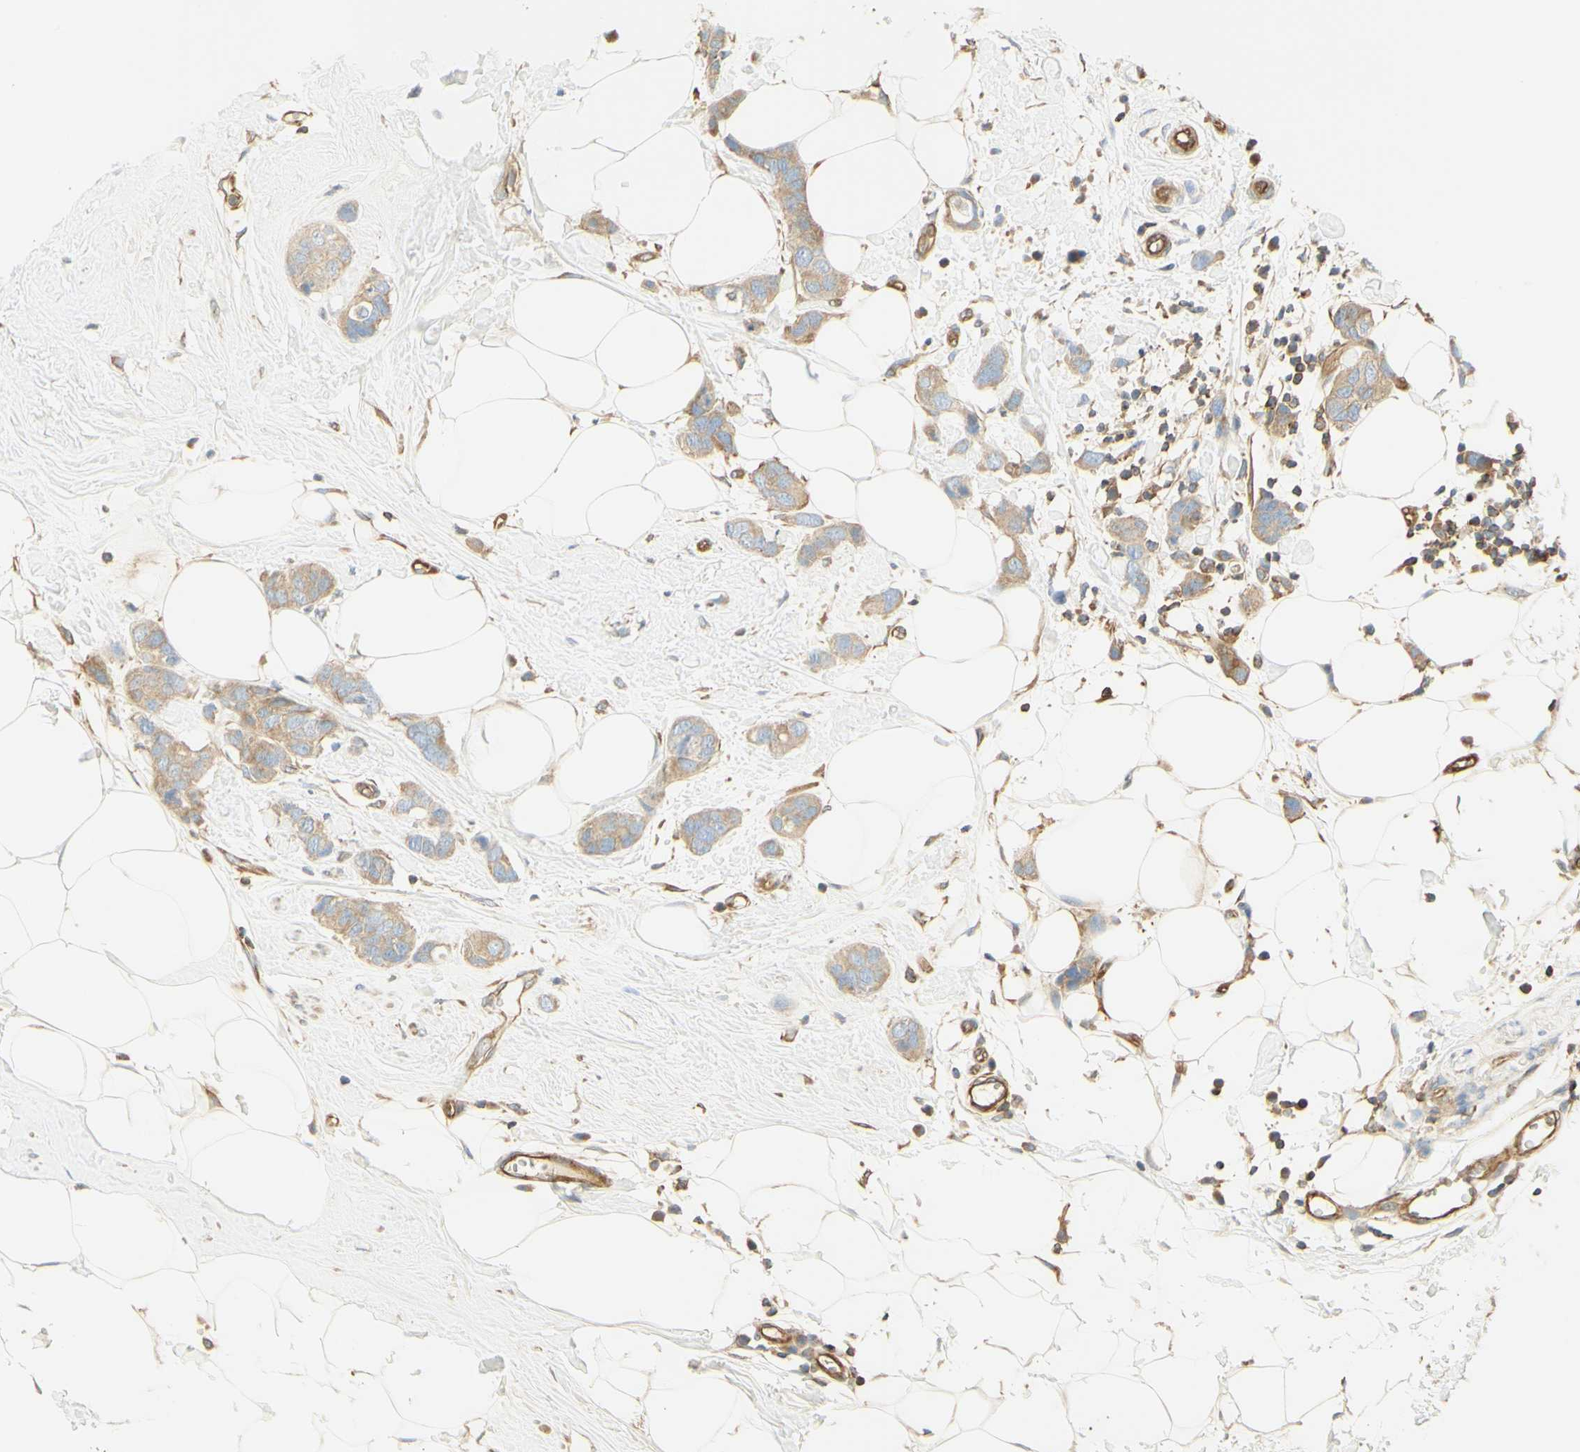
{"staining": {"intensity": "moderate", "quantity": ">75%", "location": "cytoplasmic/membranous"}, "tissue": "breast cancer", "cell_type": "Tumor cells", "image_type": "cancer", "snomed": [{"axis": "morphology", "description": "Normal tissue, NOS"}, {"axis": "morphology", "description": "Duct carcinoma"}, {"axis": "topography", "description": "Breast"}], "caption": "Protein expression analysis of human infiltrating ductal carcinoma (breast) reveals moderate cytoplasmic/membranous positivity in about >75% of tumor cells.", "gene": "IKBKG", "patient": {"sex": "female", "age": 50}}